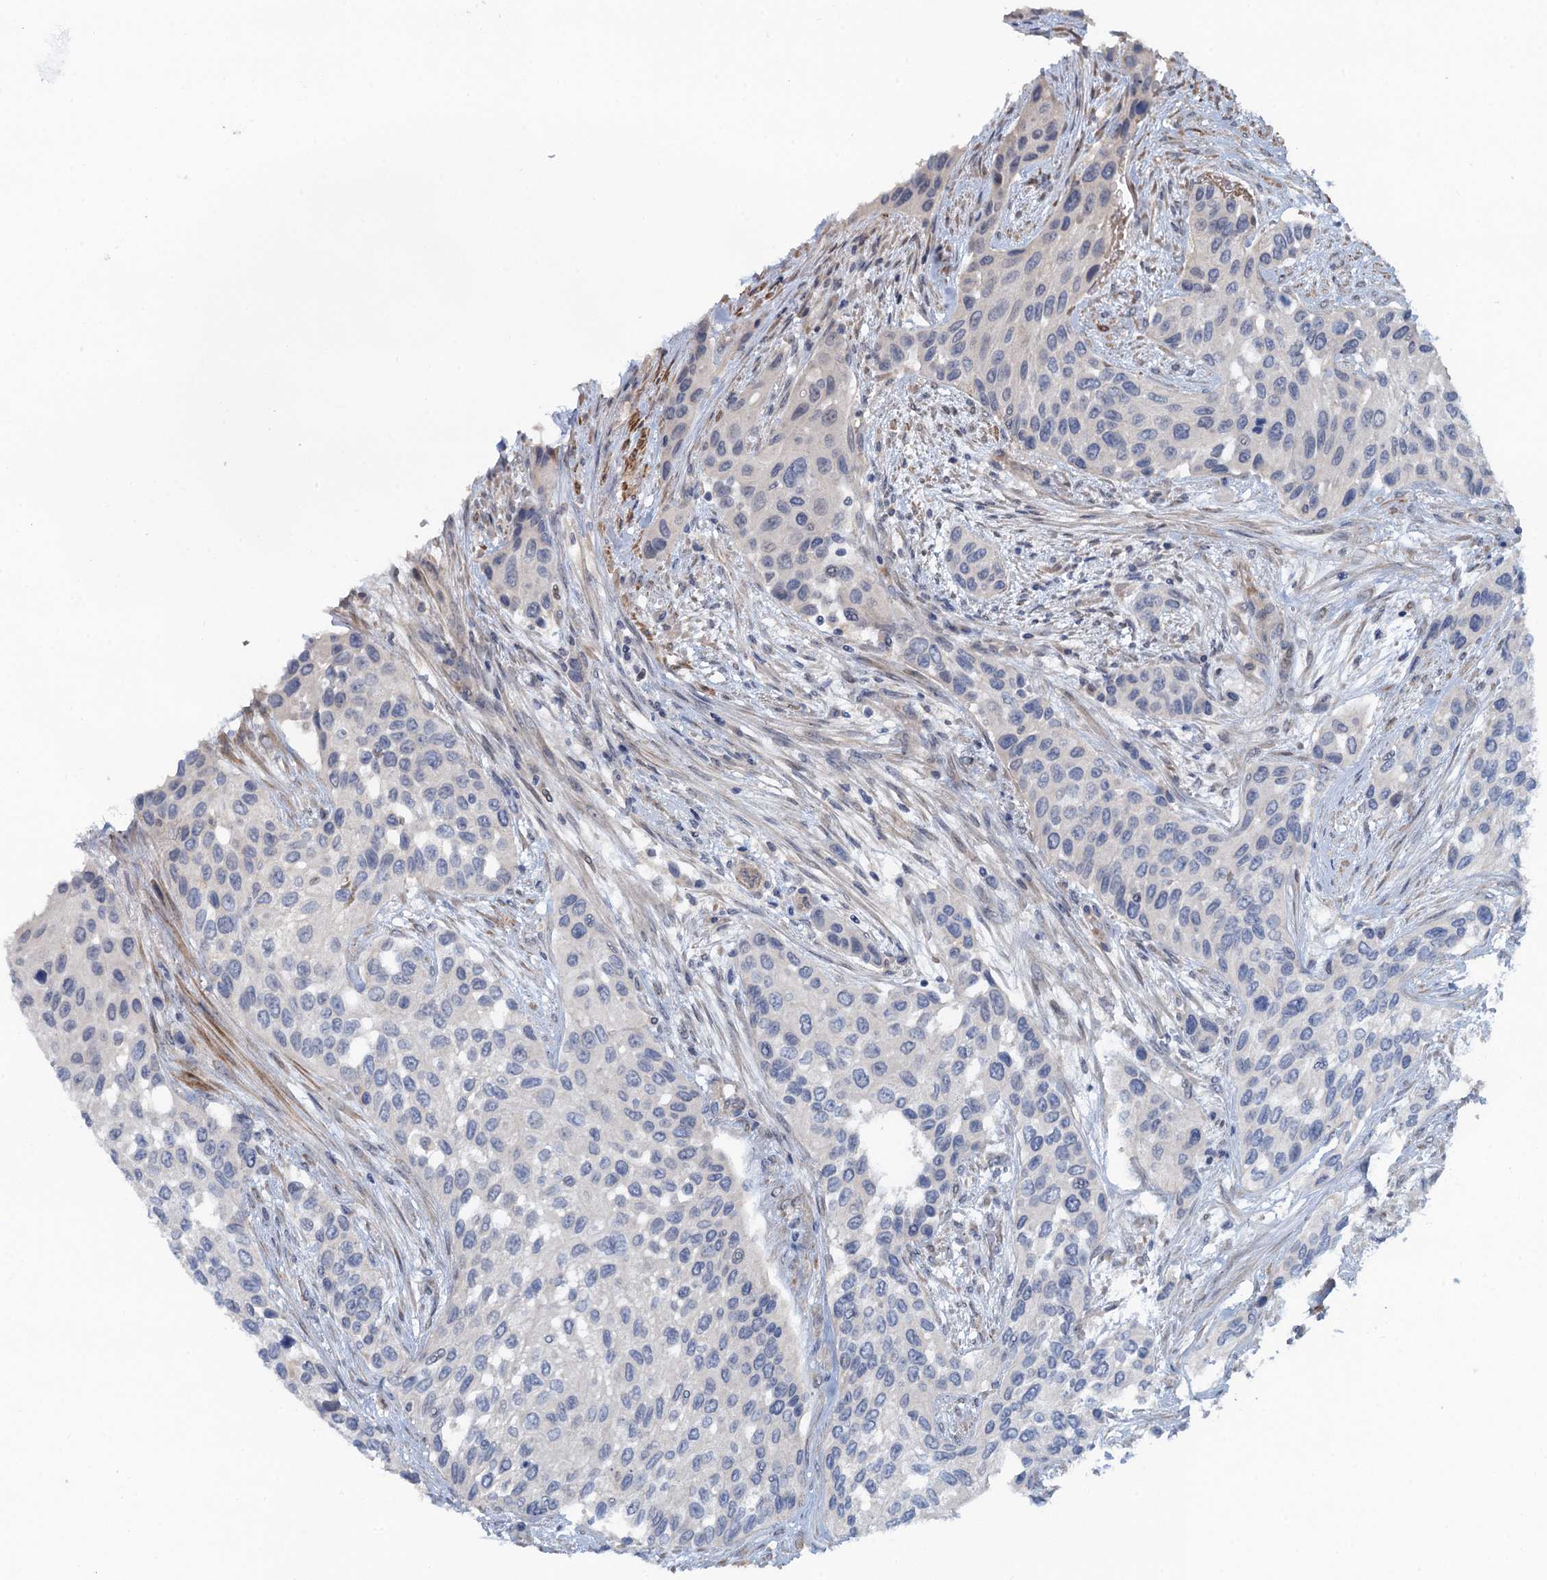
{"staining": {"intensity": "negative", "quantity": "none", "location": "none"}, "tissue": "urothelial cancer", "cell_type": "Tumor cells", "image_type": "cancer", "snomed": [{"axis": "morphology", "description": "Normal tissue, NOS"}, {"axis": "morphology", "description": "Urothelial carcinoma, High grade"}, {"axis": "topography", "description": "Vascular tissue"}, {"axis": "topography", "description": "Urinary bladder"}], "caption": "There is no significant staining in tumor cells of urothelial cancer.", "gene": "MYO16", "patient": {"sex": "female", "age": 56}}